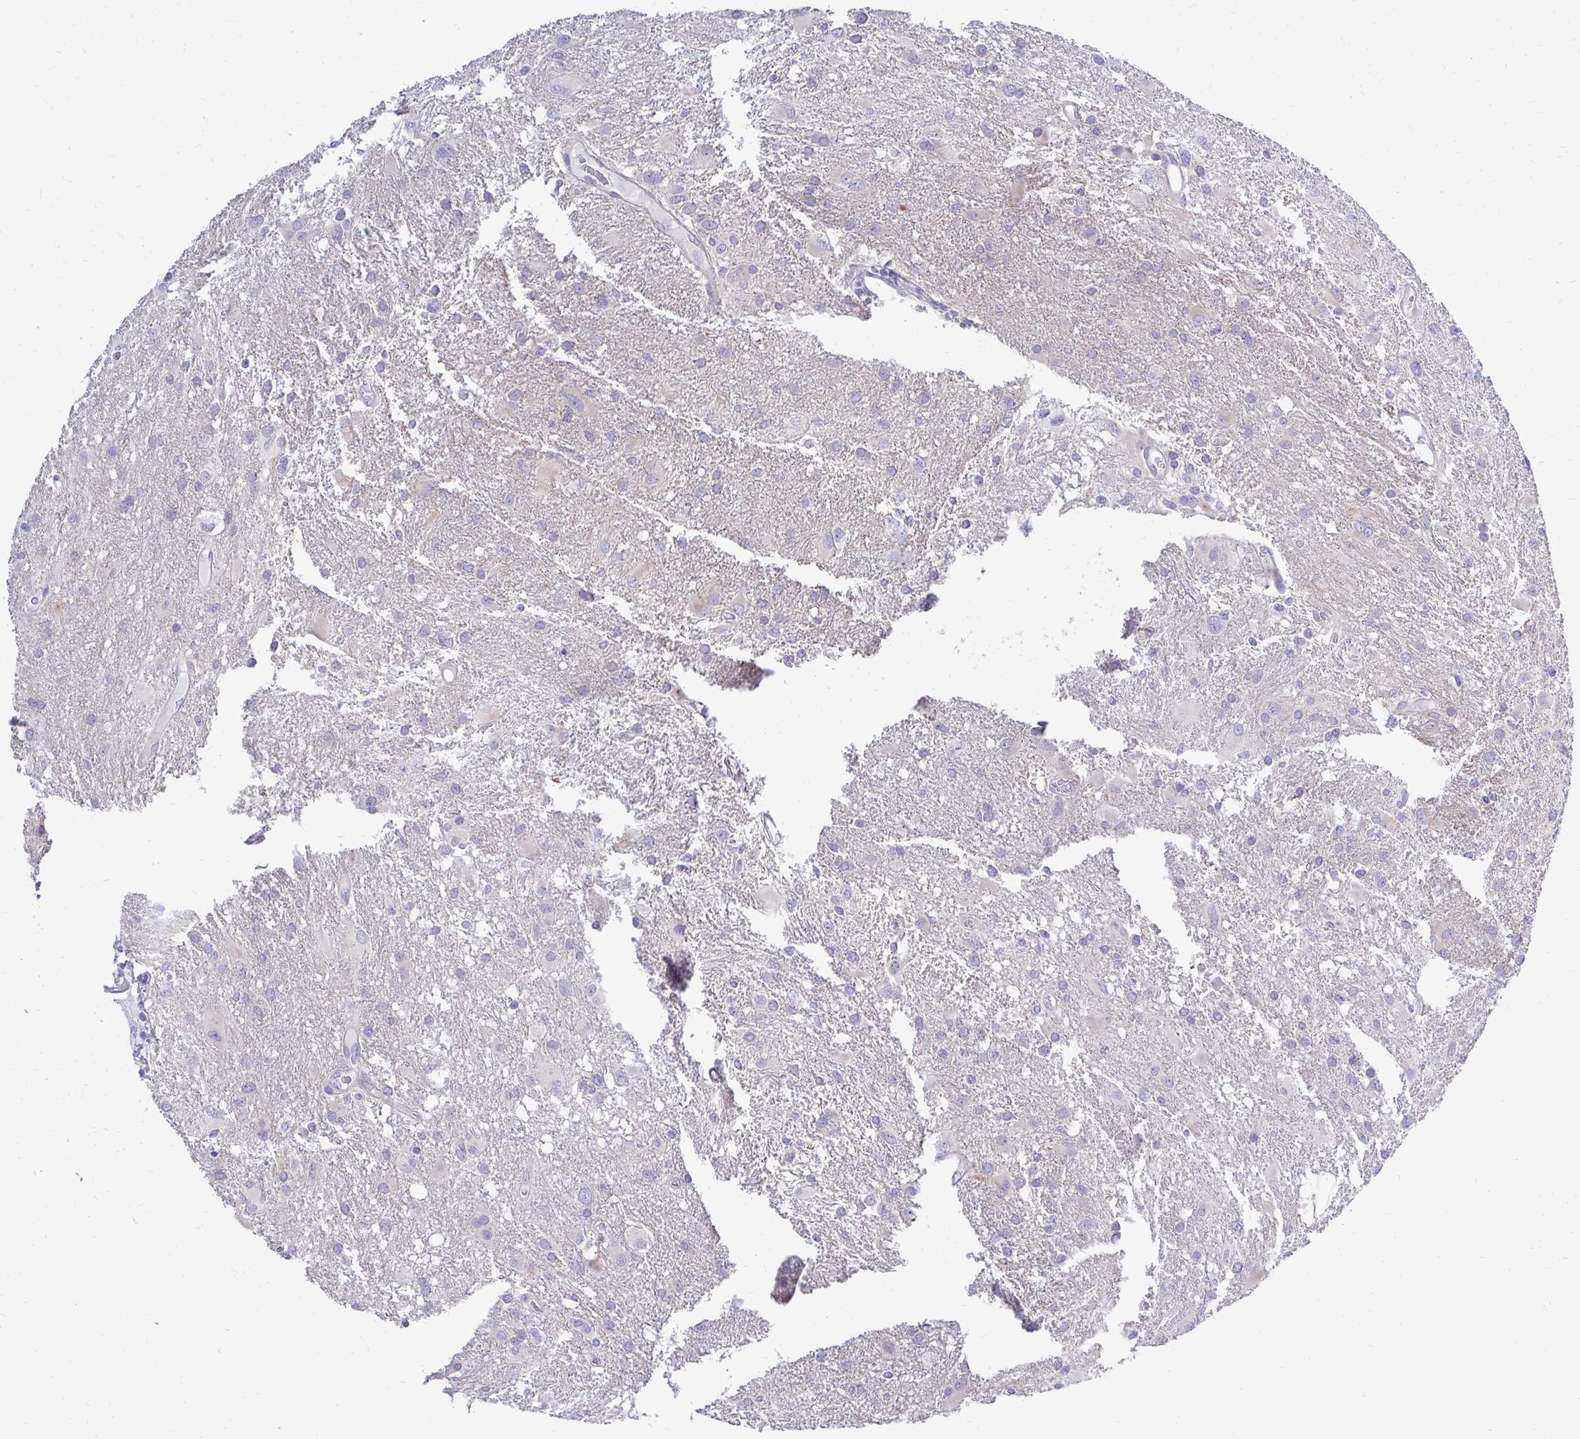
{"staining": {"intensity": "negative", "quantity": "none", "location": "none"}, "tissue": "glioma", "cell_type": "Tumor cells", "image_type": "cancer", "snomed": [{"axis": "morphology", "description": "Glioma, malignant, High grade"}, {"axis": "topography", "description": "Brain"}], "caption": "Human glioma stained for a protein using IHC exhibits no expression in tumor cells.", "gene": "OR8D1", "patient": {"sex": "male", "age": 53}}